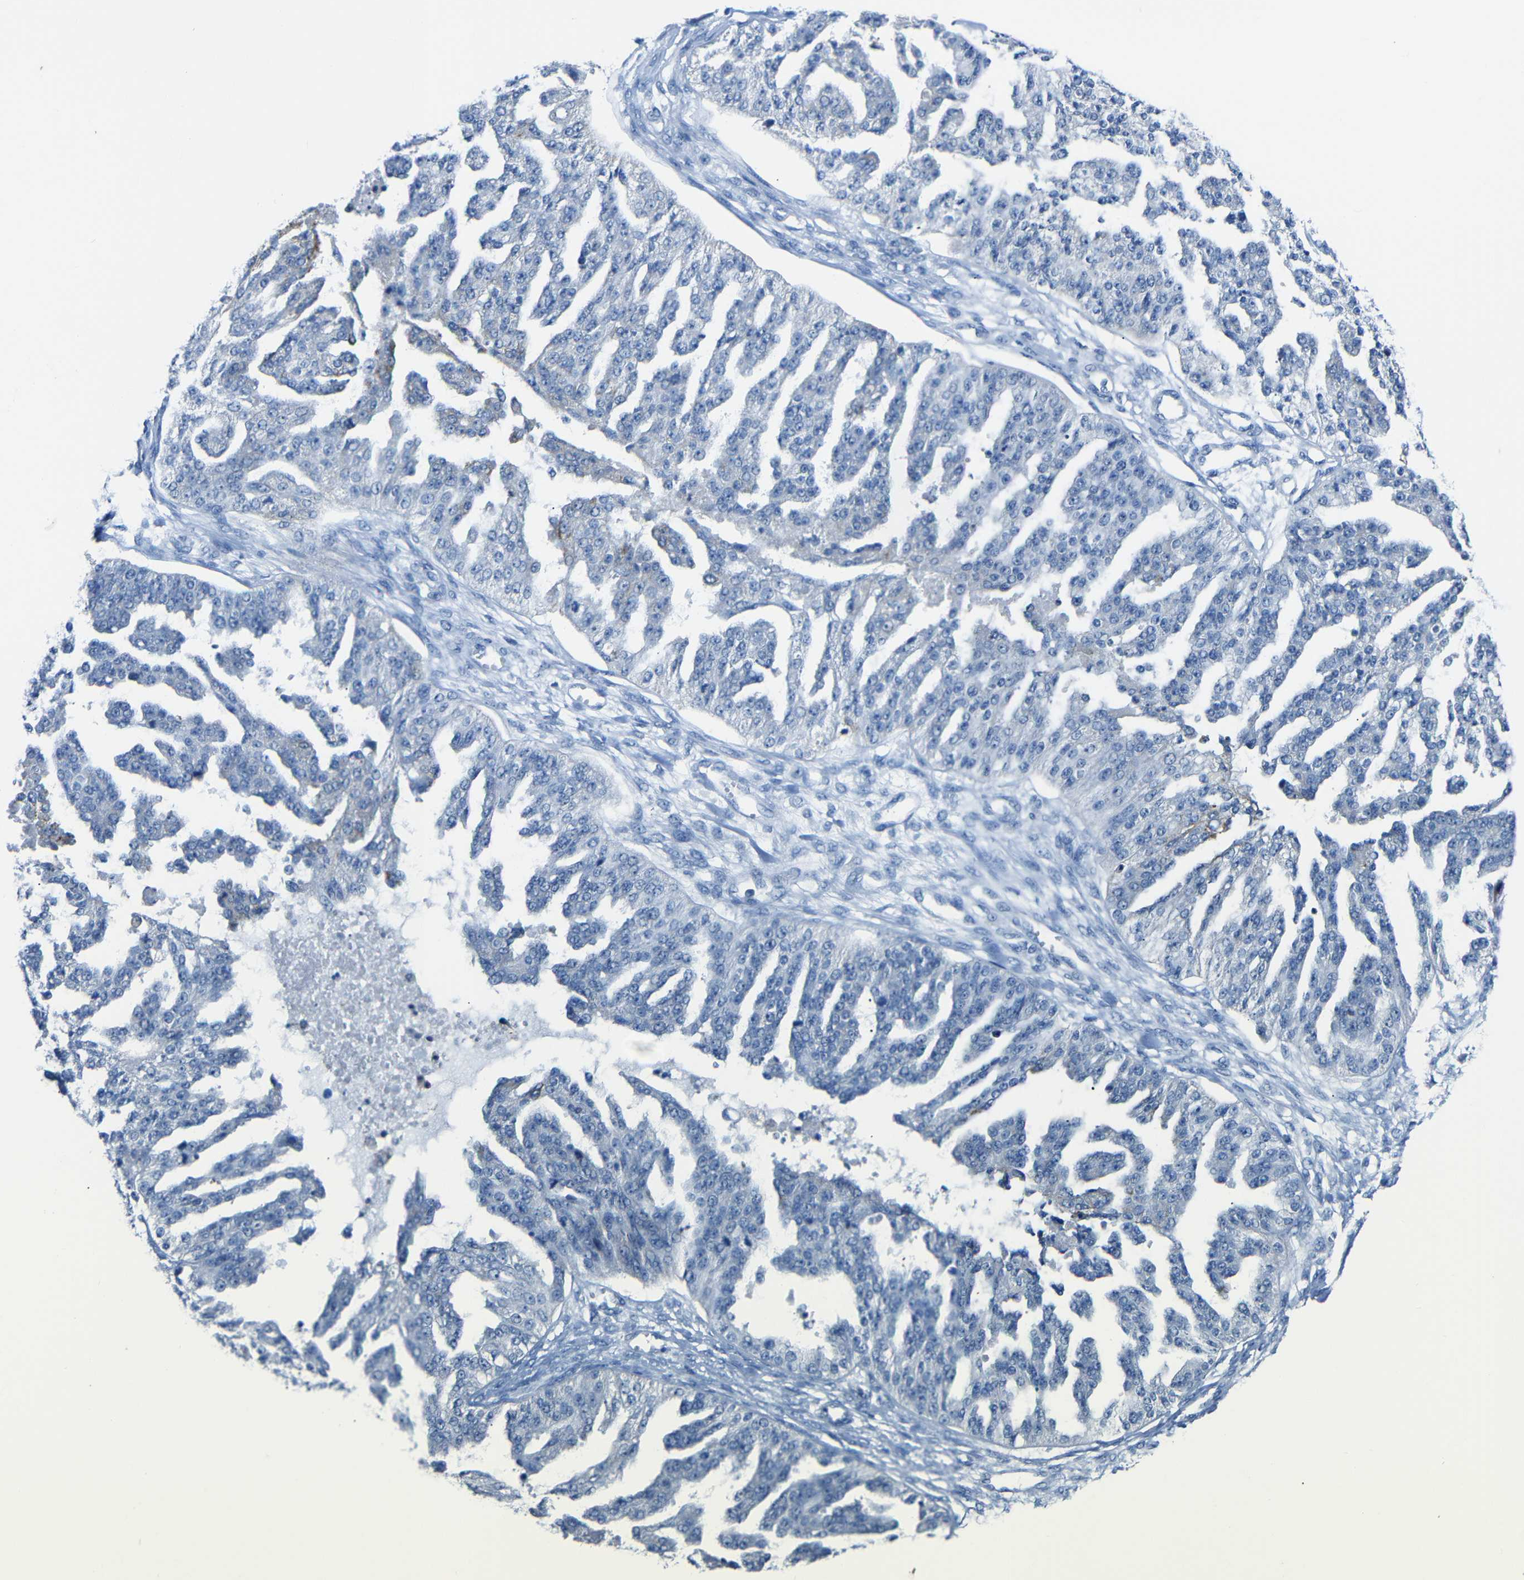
{"staining": {"intensity": "negative", "quantity": "none", "location": "none"}, "tissue": "ovarian cancer", "cell_type": "Tumor cells", "image_type": "cancer", "snomed": [{"axis": "morphology", "description": "Cystadenocarcinoma, serous, NOS"}, {"axis": "topography", "description": "Ovary"}], "caption": "A high-resolution histopathology image shows immunohistochemistry staining of ovarian cancer, which displays no significant staining in tumor cells.", "gene": "C15orf48", "patient": {"sex": "female", "age": 58}}